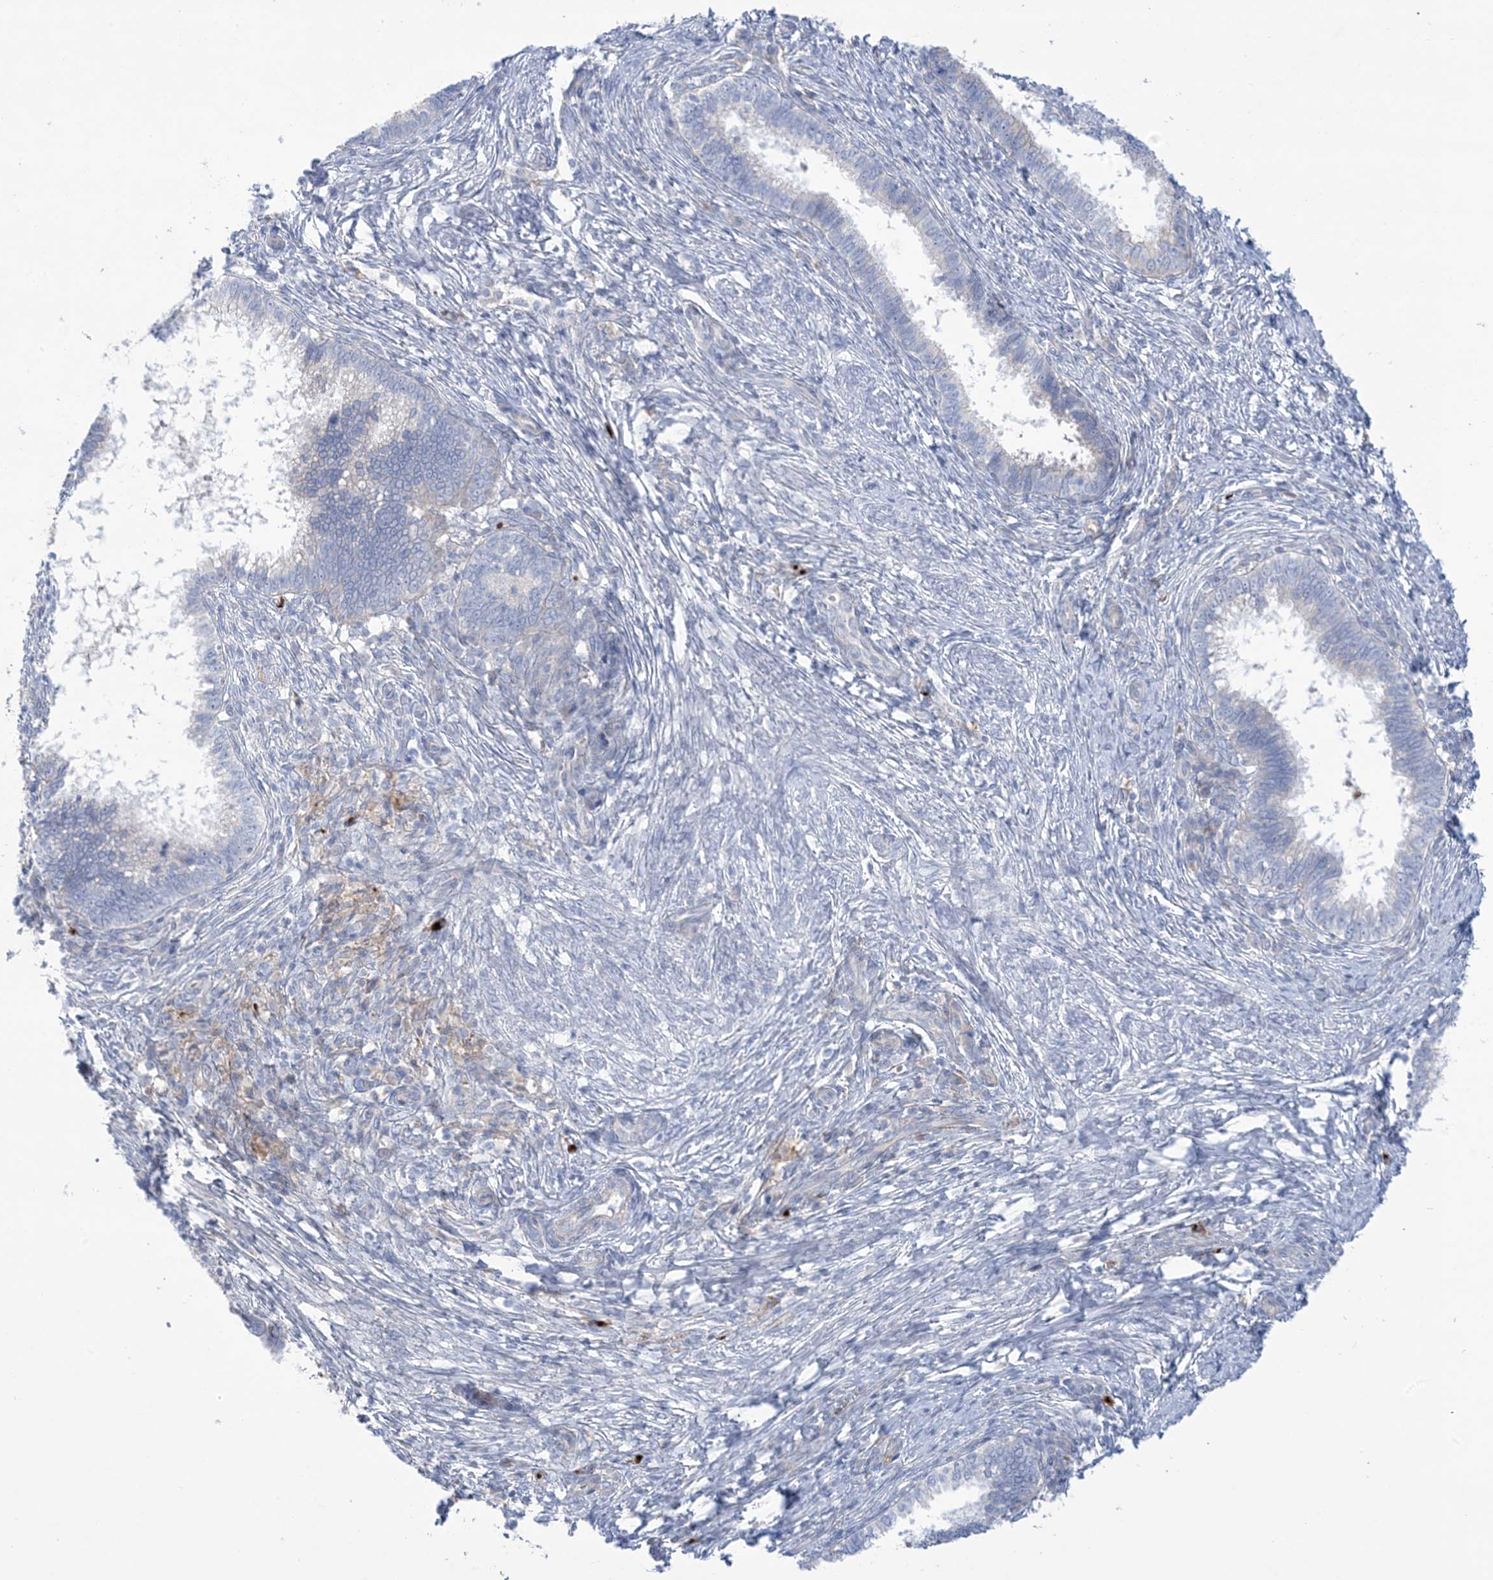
{"staining": {"intensity": "negative", "quantity": "none", "location": "none"}, "tissue": "cervical cancer", "cell_type": "Tumor cells", "image_type": "cancer", "snomed": [{"axis": "morphology", "description": "Adenocarcinoma, NOS"}, {"axis": "topography", "description": "Cervix"}], "caption": "IHC histopathology image of human adenocarcinoma (cervical) stained for a protein (brown), which reveals no expression in tumor cells.", "gene": "ATP11C", "patient": {"sex": "female", "age": 36}}